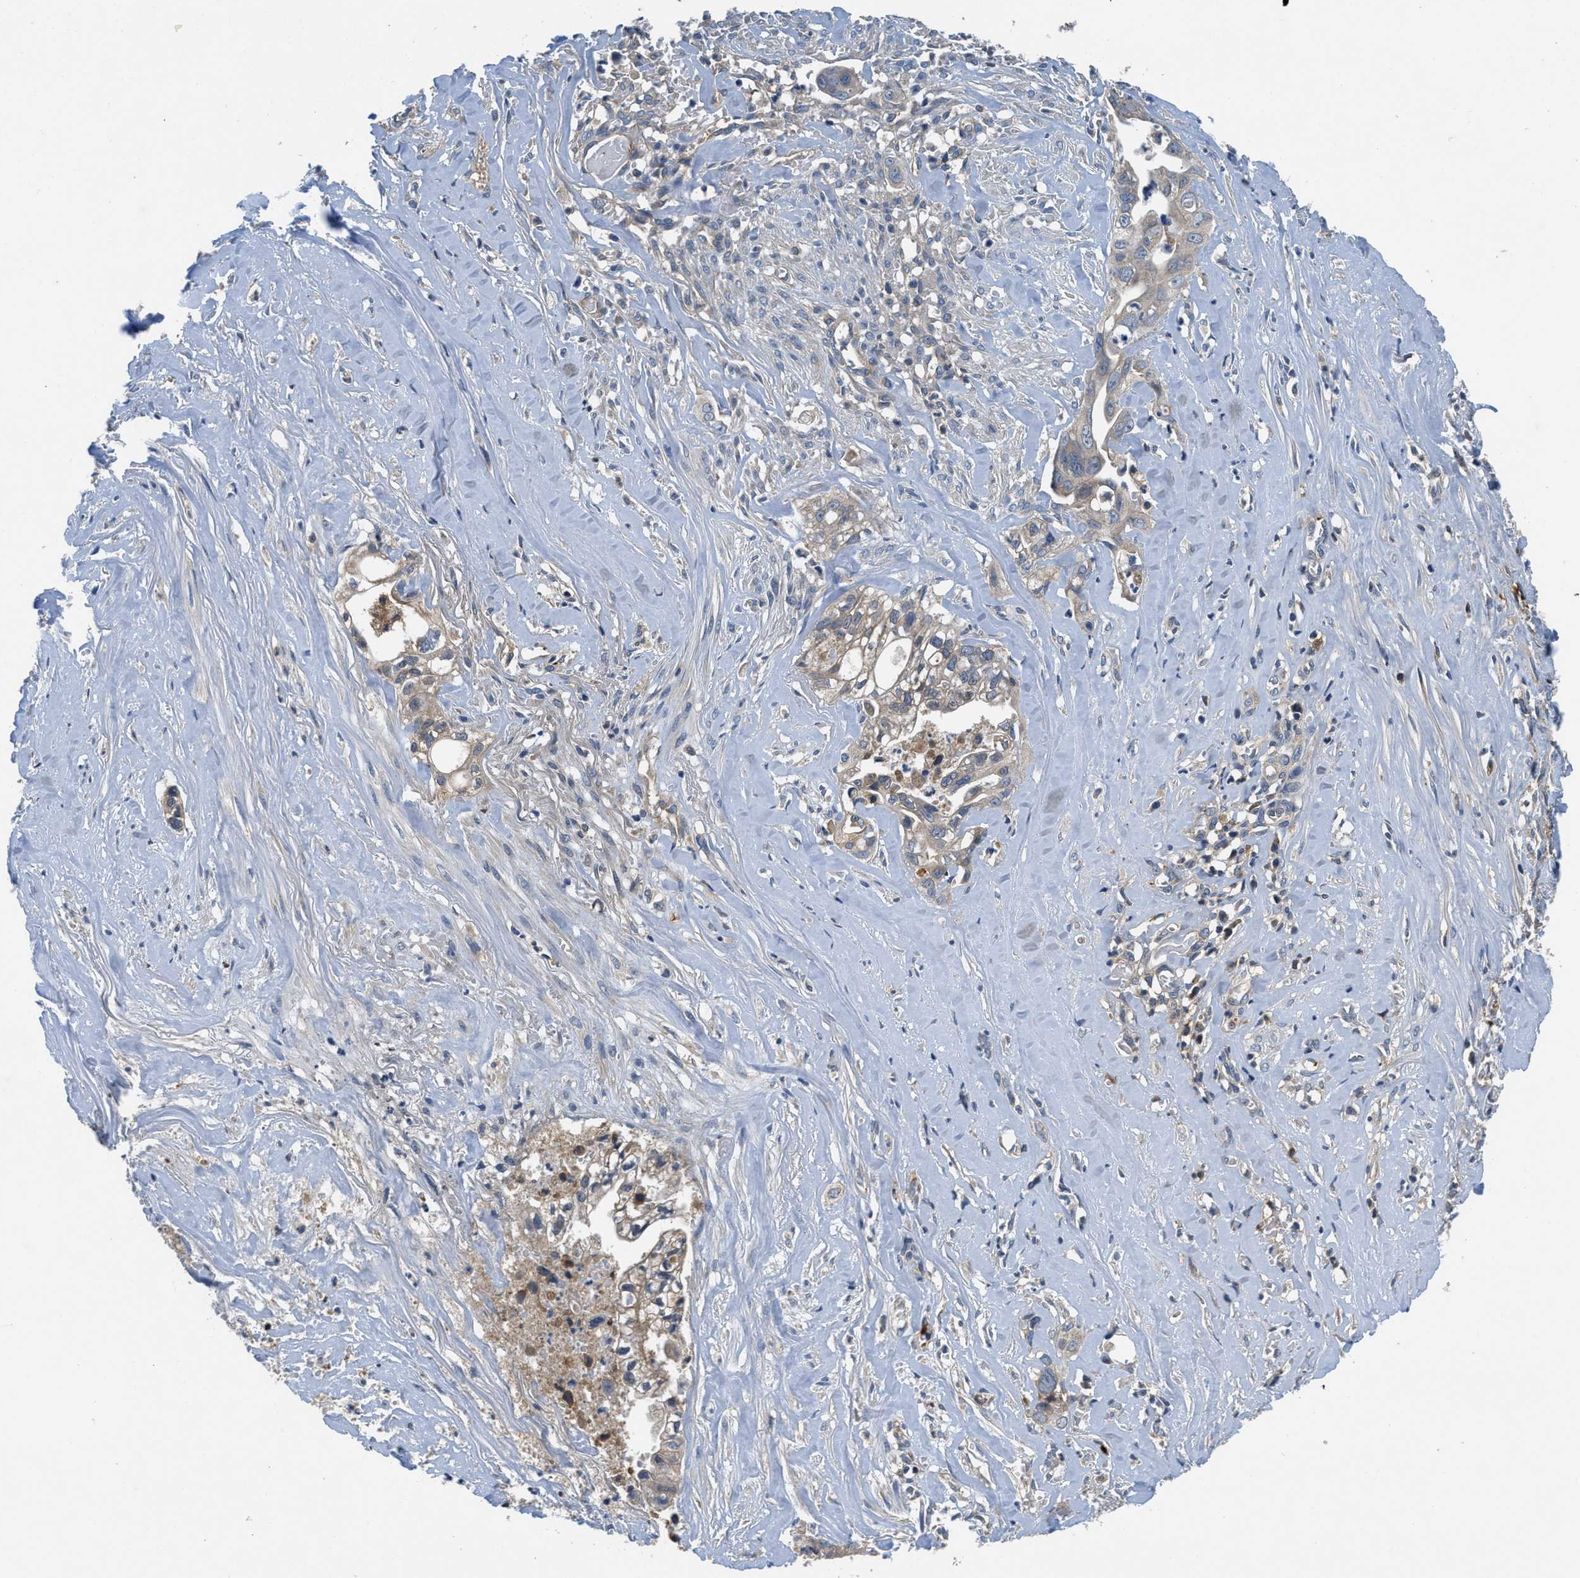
{"staining": {"intensity": "weak", "quantity": "<25%", "location": "cytoplasmic/membranous"}, "tissue": "liver cancer", "cell_type": "Tumor cells", "image_type": "cancer", "snomed": [{"axis": "morphology", "description": "Cholangiocarcinoma"}, {"axis": "topography", "description": "Liver"}], "caption": "A high-resolution image shows immunohistochemistry staining of cholangiocarcinoma (liver), which demonstrates no significant positivity in tumor cells.", "gene": "GALK1", "patient": {"sex": "female", "age": 70}}